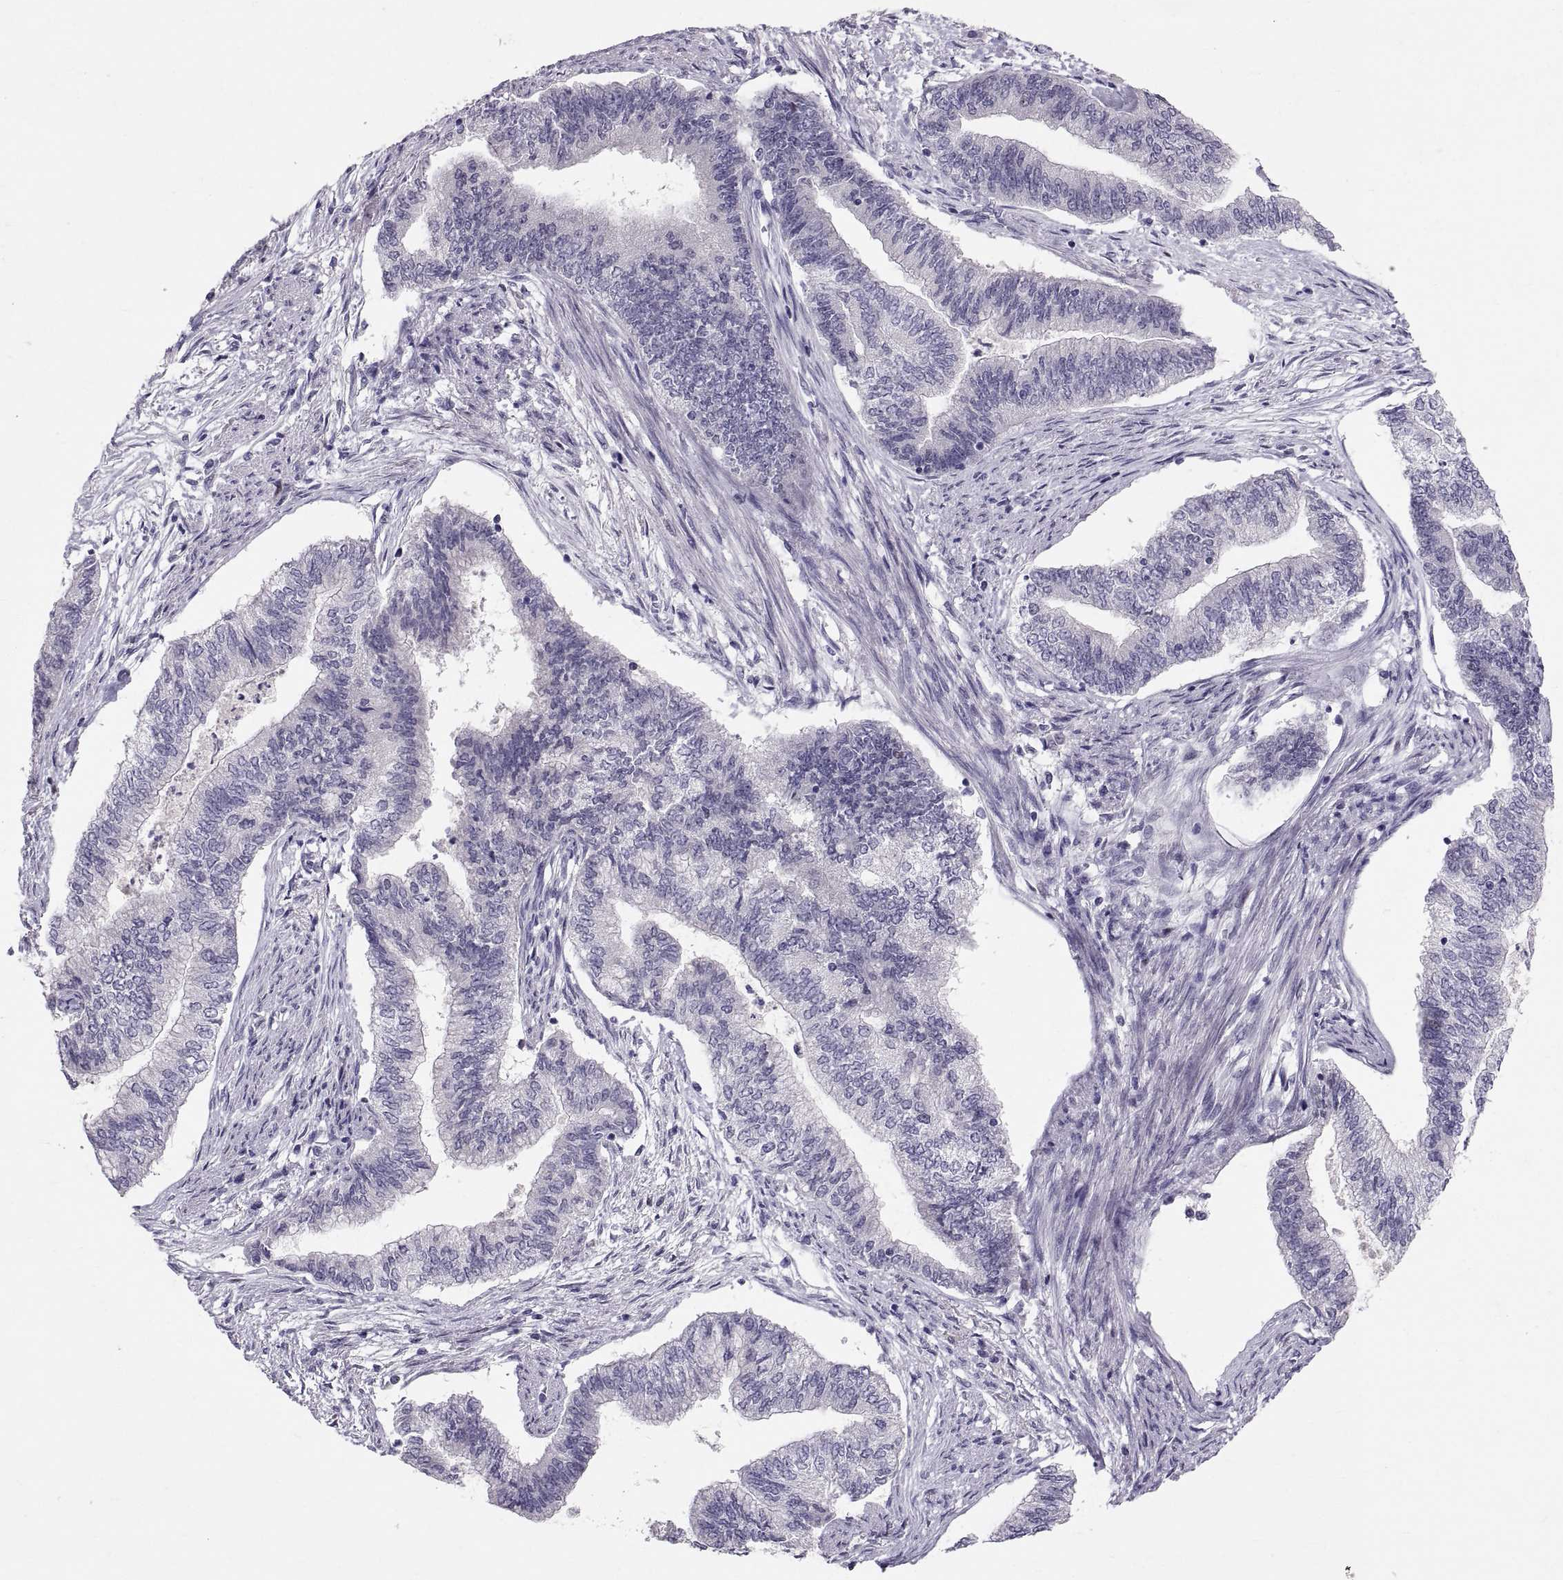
{"staining": {"intensity": "negative", "quantity": "none", "location": "none"}, "tissue": "endometrial cancer", "cell_type": "Tumor cells", "image_type": "cancer", "snomed": [{"axis": "morphology", "description": "Adenocarcinoma, NOS"}, {"axis": "topography", "description": "Endometrium"}], "caption": "The immunohistochemistry (IHC) photomicrograph has no significant positivity in tumor cells of endometrial cancer (adenocarcinoma) tissue.", "gene": "PTN", "patient": {"sex": "female", "age": 65}}